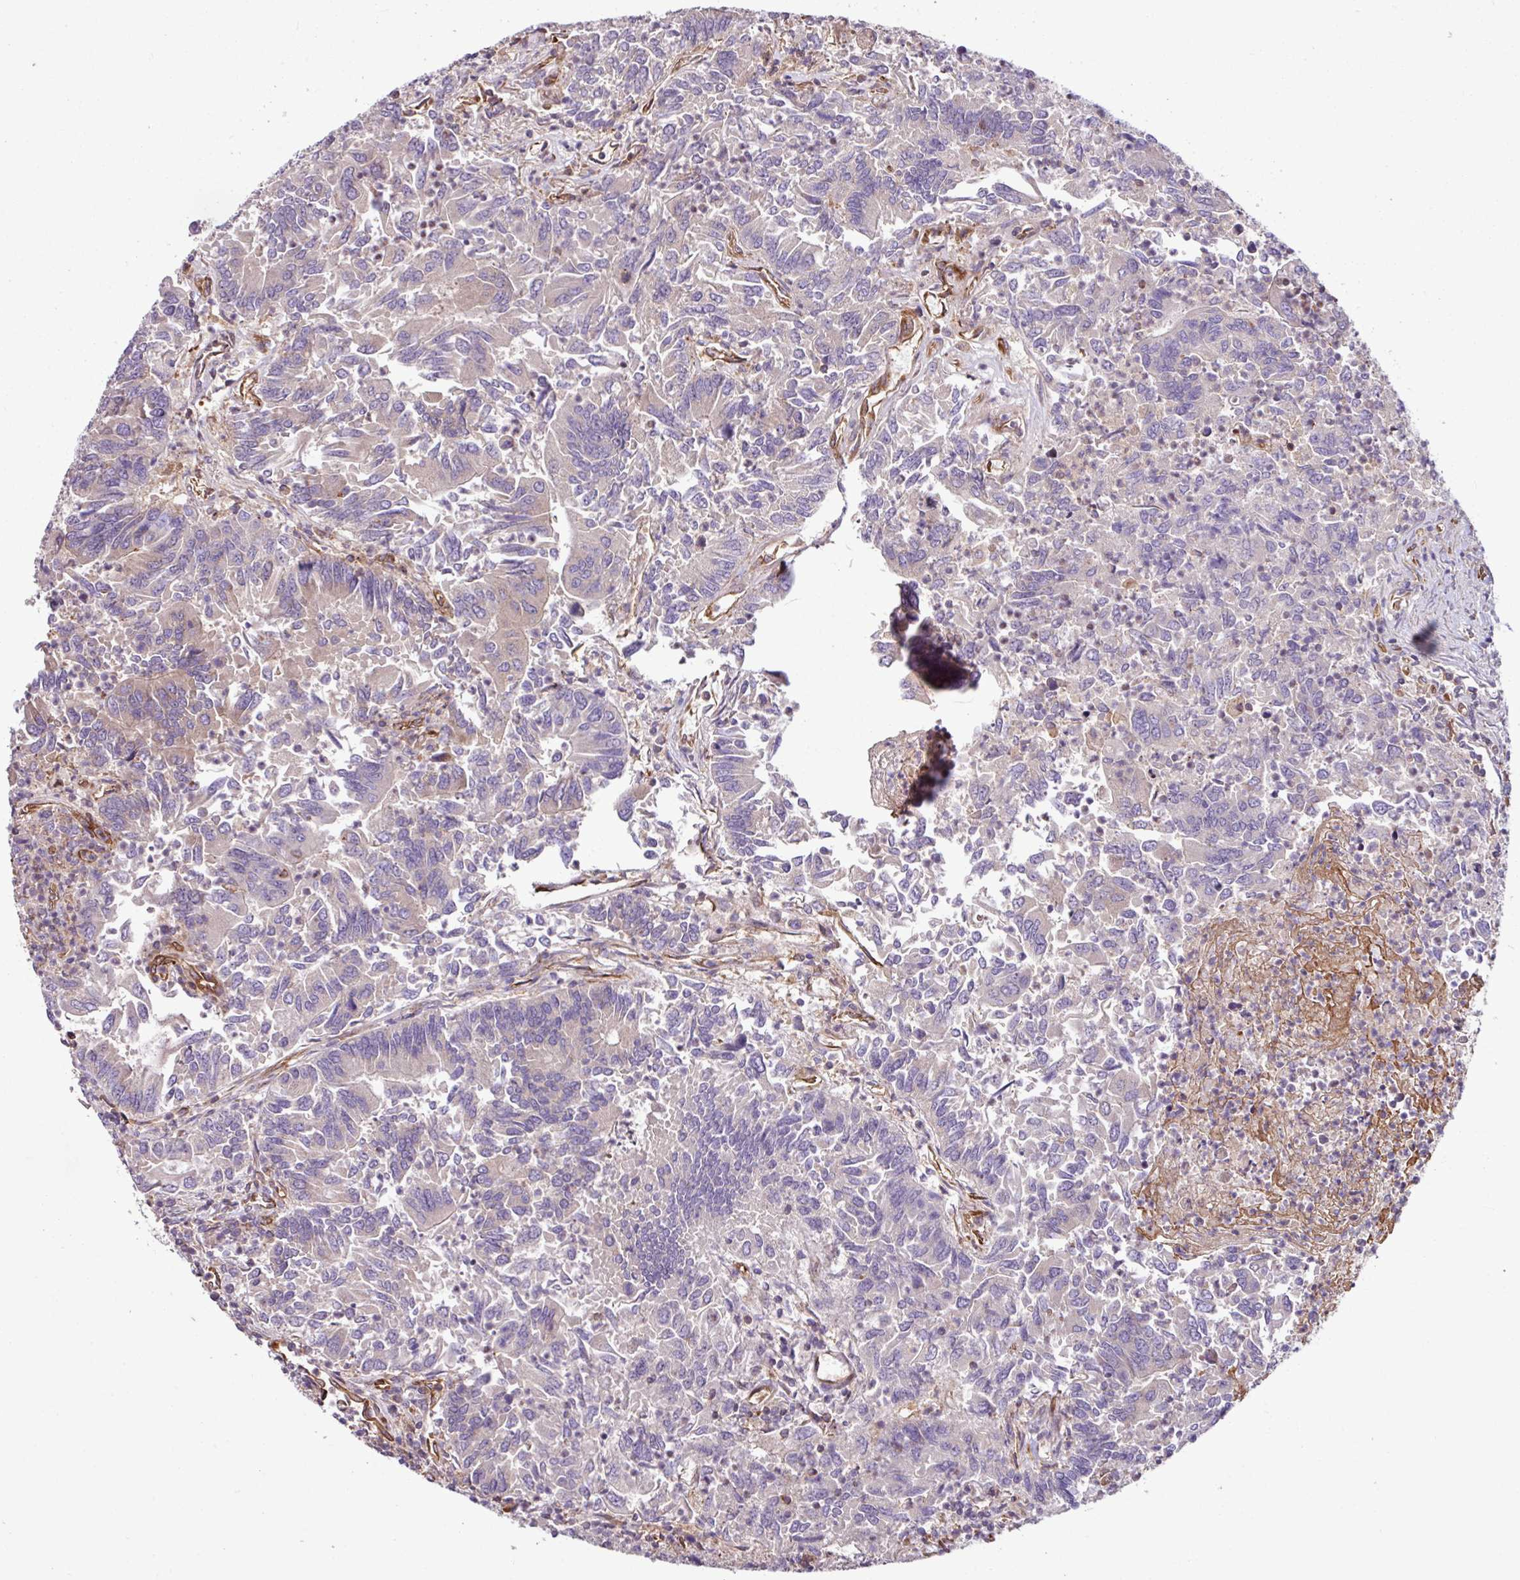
{"staining": {"intensity": "negative", "quantity": "none", "location": "none"}, "tissue": "colorectal cancer", "cell_type": "Tumor cells", "image_type": "cancer", "snomed": [{"axis": "morphology", "description": "Adenocarcinoma, NOS"}, {"axis": "topography", "description": "Colon"}], "caption": "Protein analysis of adenocarcinoma (colorectal) shows no significant staining in tumor cells.", "gene": "ZNF106", "patient": {"sex": "female", "age": 67}}